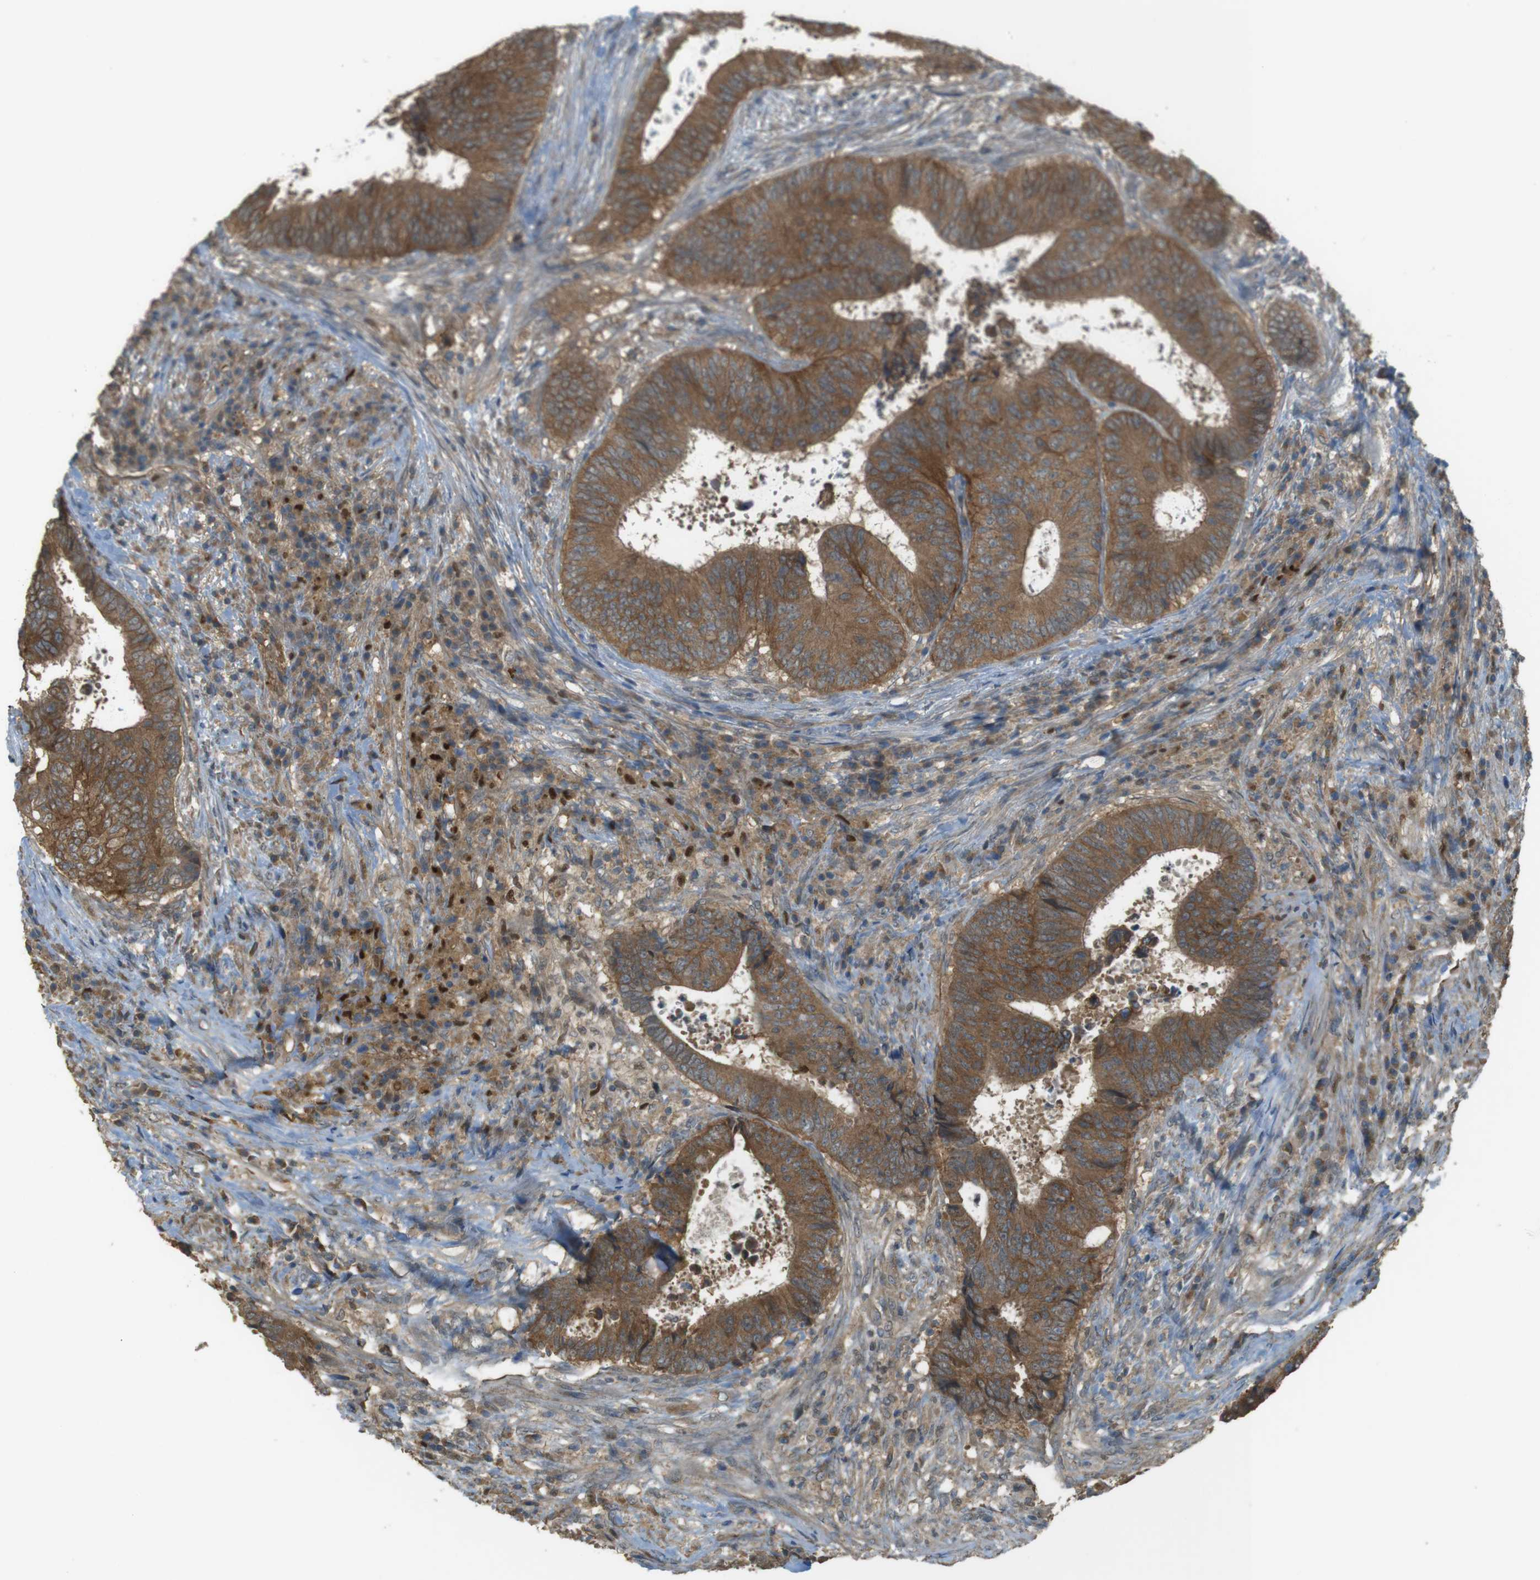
{"staining": {"intensity": "moderate", "quantity": ">75%", "location": "cytoplasmic/membranous"}, "tissue": "colorectal cancer", "cell_type": "Tumor cells", "image_type": "cancer", "snomed": [{"axis": "morphology", "description": "Adenocarcinoma, NOS"}, {"axis": "topography", "description": "Rectum"}], "caption": "Immunohistochemical staining of adenocarcinoma (colorectal) shows medium levels of moderate cytoplasmic/membranous positivity in approximately >75% of tumor cells.", "gene": "ZDHHC20", "patient": {"sex": "male", "age": 72}}